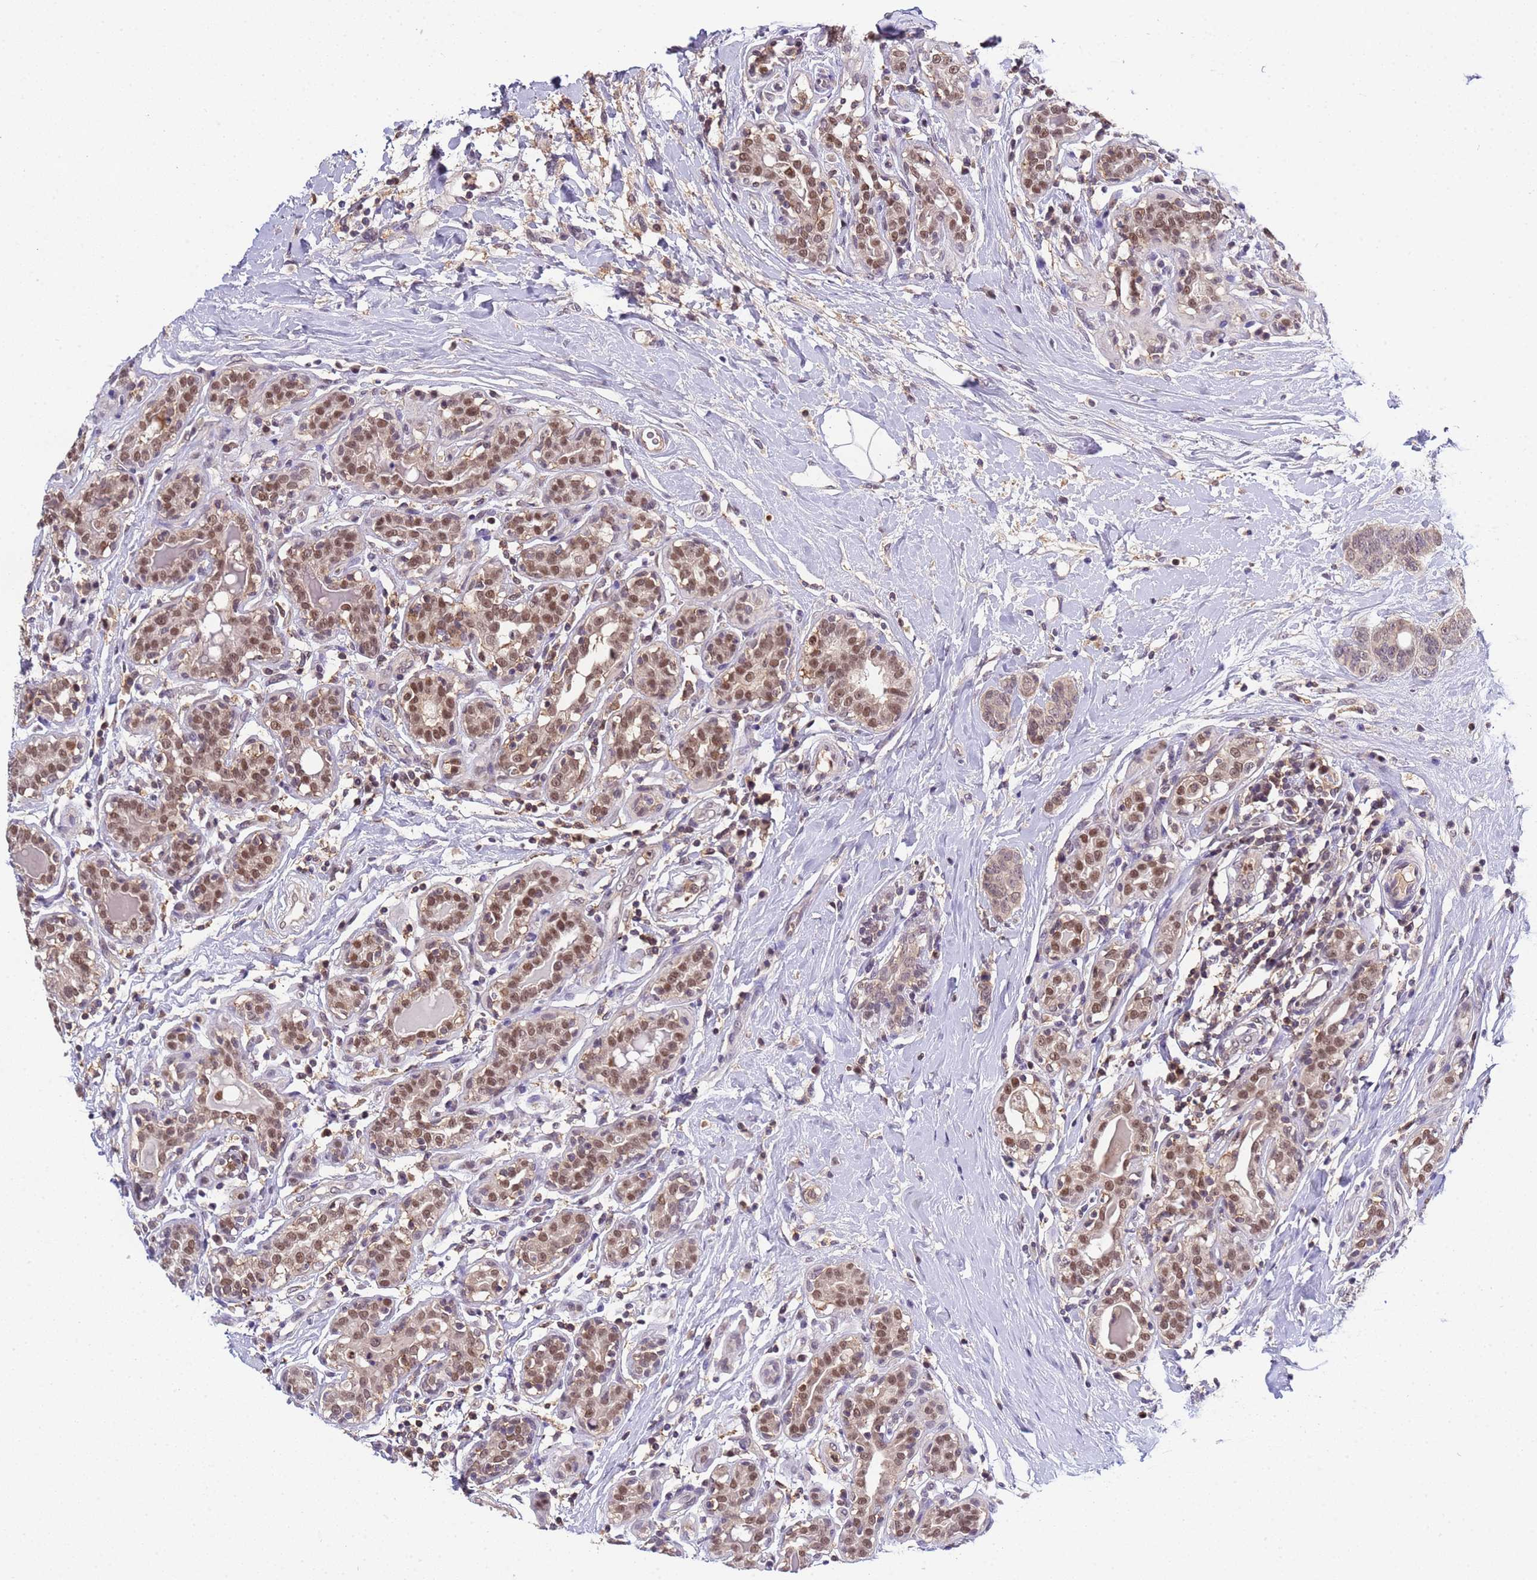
{"staining": {"intensity": "moderate", "quantity": ">75%", "location": "nuclear"}, "tissue": "breast cancer", "cell_type": "Tumor cells", "image_type": "cancer", "snomed": [{"axis": "morphology", "description": "Duct carcinoma"}, {"axis": "topography", "description": "Breast"}], "caption": "The immunohistochemical stain shows moderate nuclear positivity in tumor cells of breast intraductal carcinoma tissue. Nuclei are stained in blue.", "gene": "CD53", "patient": {"sex": "female", "age": 40}}